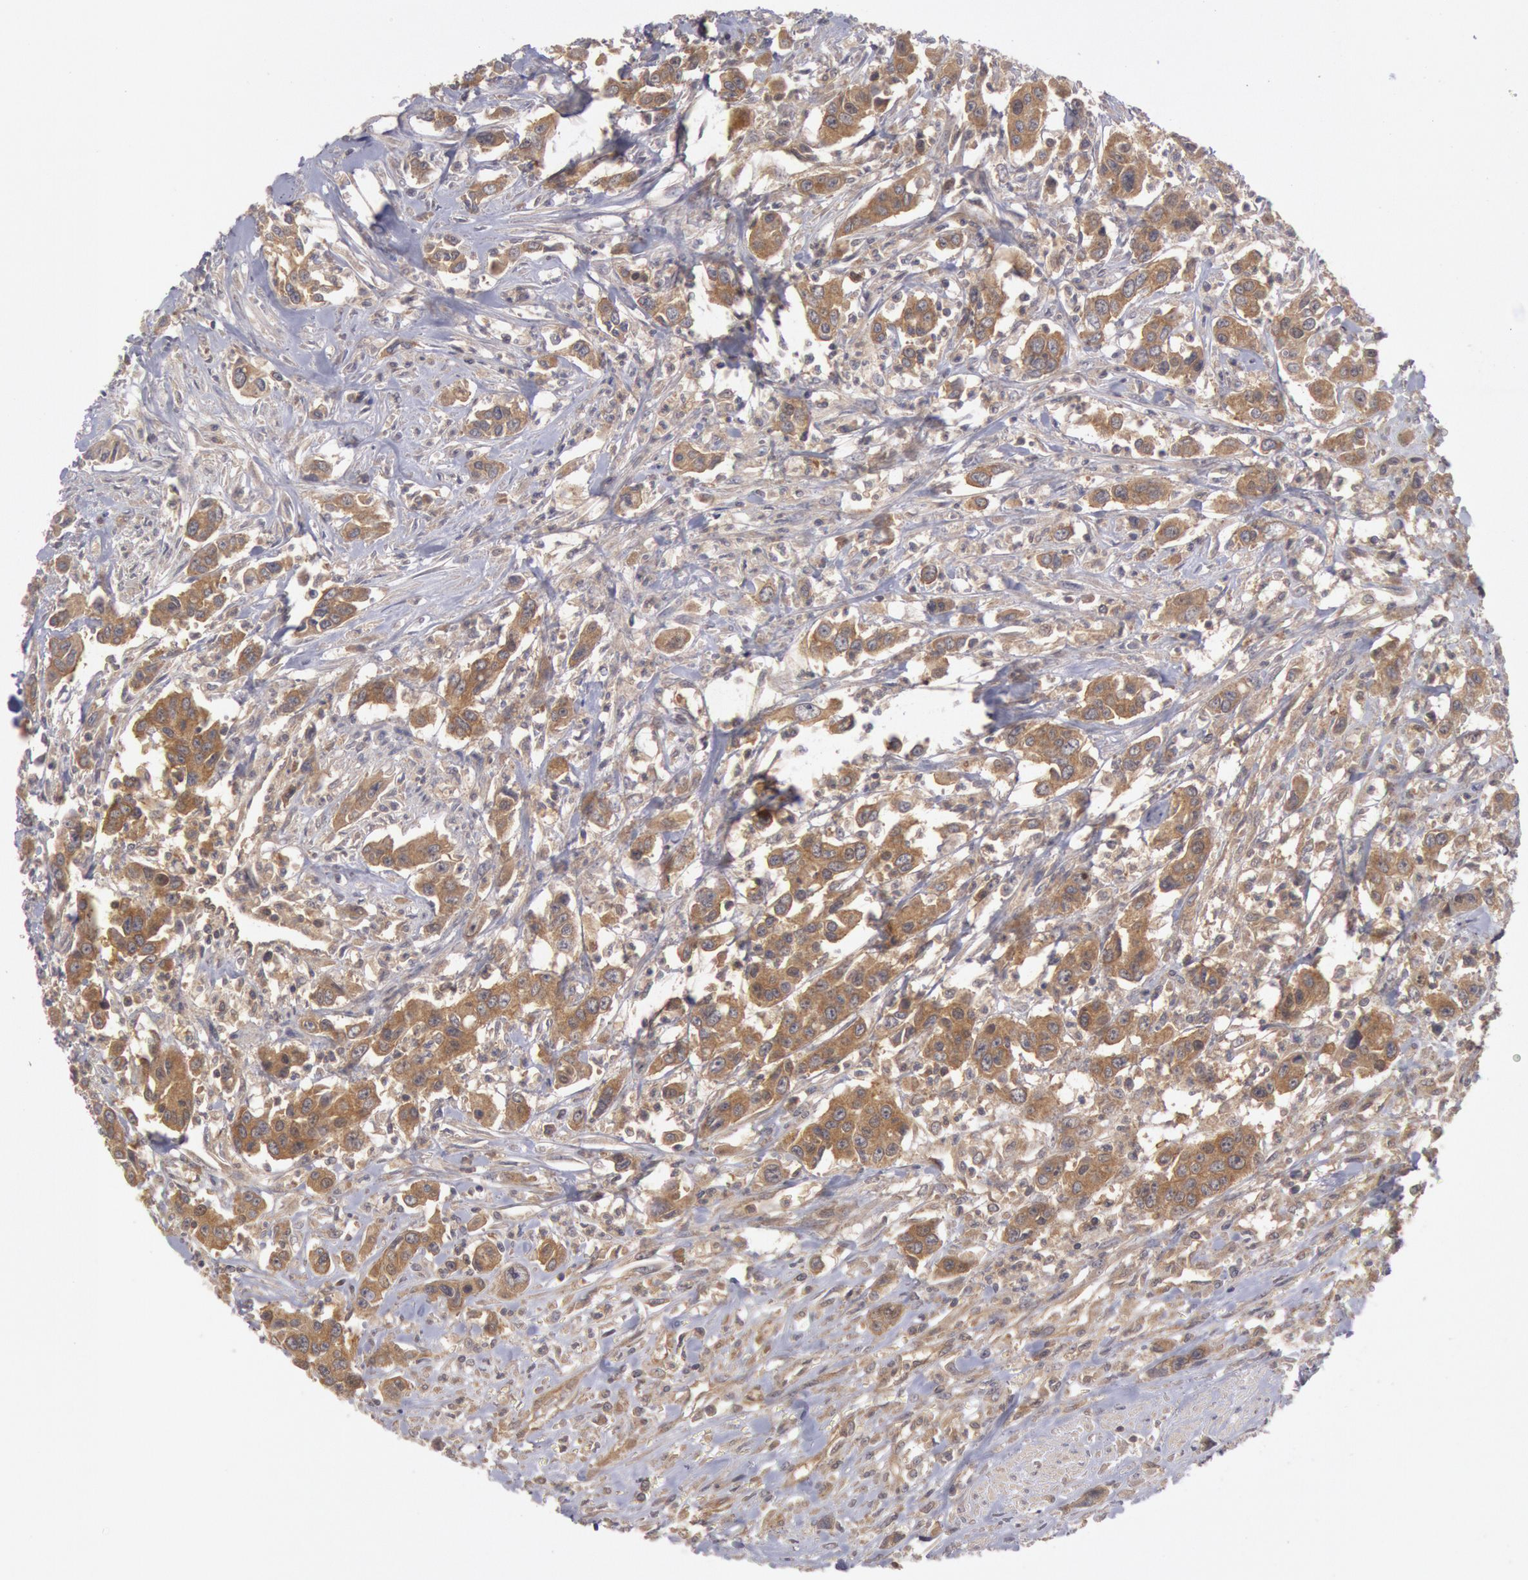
{"staining": {"intensity": "moderate", "quantity": ">75%", "location": "cytoplasmic/membranous"}, "tissue": "urothelial cancer", "cell_type": "Tumor cells", "image_type": "cancer", "snomed": [{"axis": "morphology", "description": "Urothelial carcinoma, High grade"}, {"axis": "topography", "description": "Urinary bladder"}], "caption": "Immunohistochemistry (IHC) (DAB) staining of human urothelial cancer displays moderate cytoplasmic/membranous protein staining in about >75% of tumor cells.", "gene": "BRAF", "patient": {"sex": "male", "age": 86}}